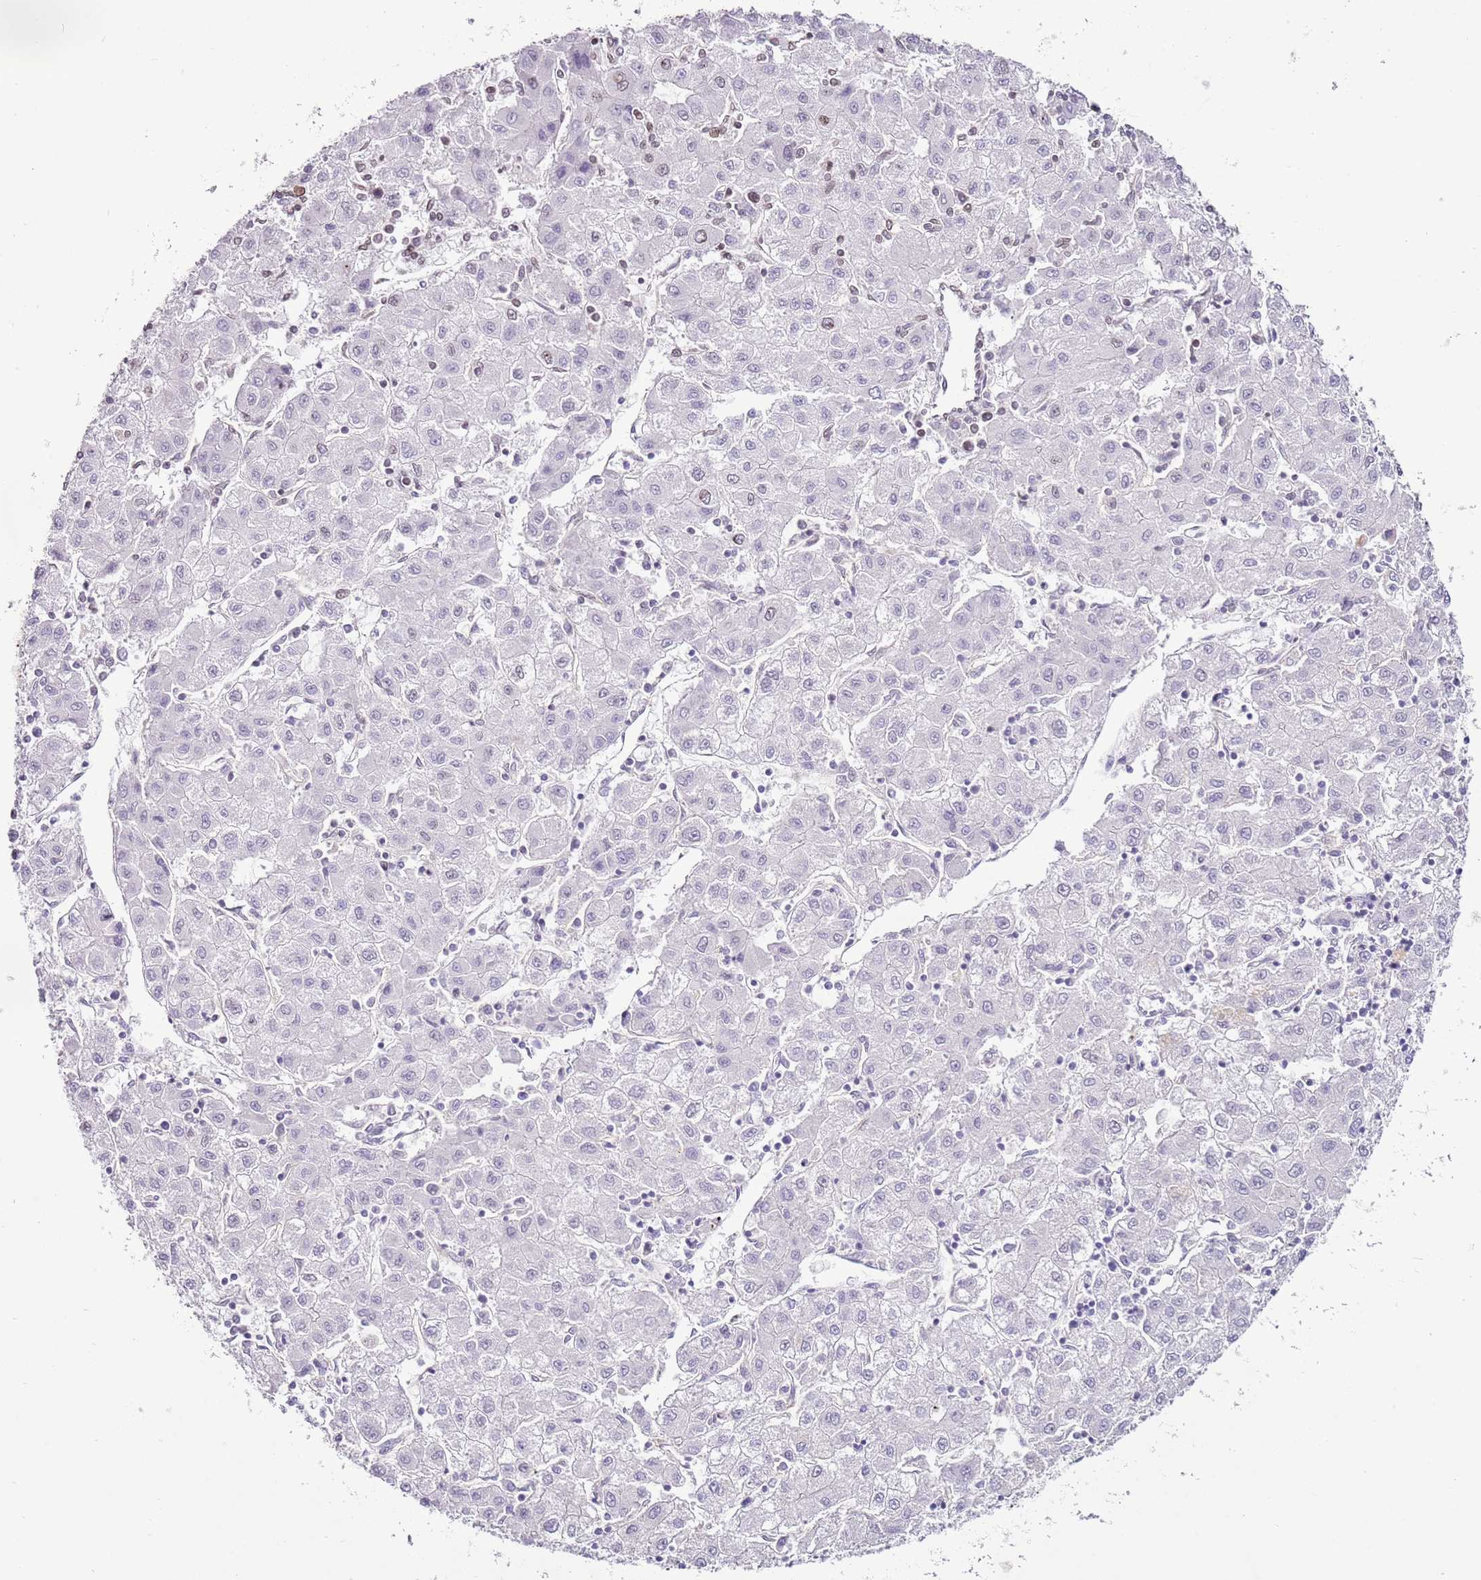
{"staining": {"intensity": "negative", "quantity": "none", "location": "none"}, "tissue": "liver cancer", "cell_type": "Tumor cells", "image_type": "cancer", "snomed": [{"axis": "morphology", "description": "Carcinoma, Hepatocellular, NOS"}, {"axis": "topography", "description": "Liver"}], "caption": "An IHC image of liver hepatocellular carcinoma is shown. There is no staining in tumor cells of liver hepatocellular carcinoma. (DAB (3,3'-diaminobenzidine) IHC, high magnification).", "gene": "POU6F1", "patient": {"sex": "male", "age": 72}}